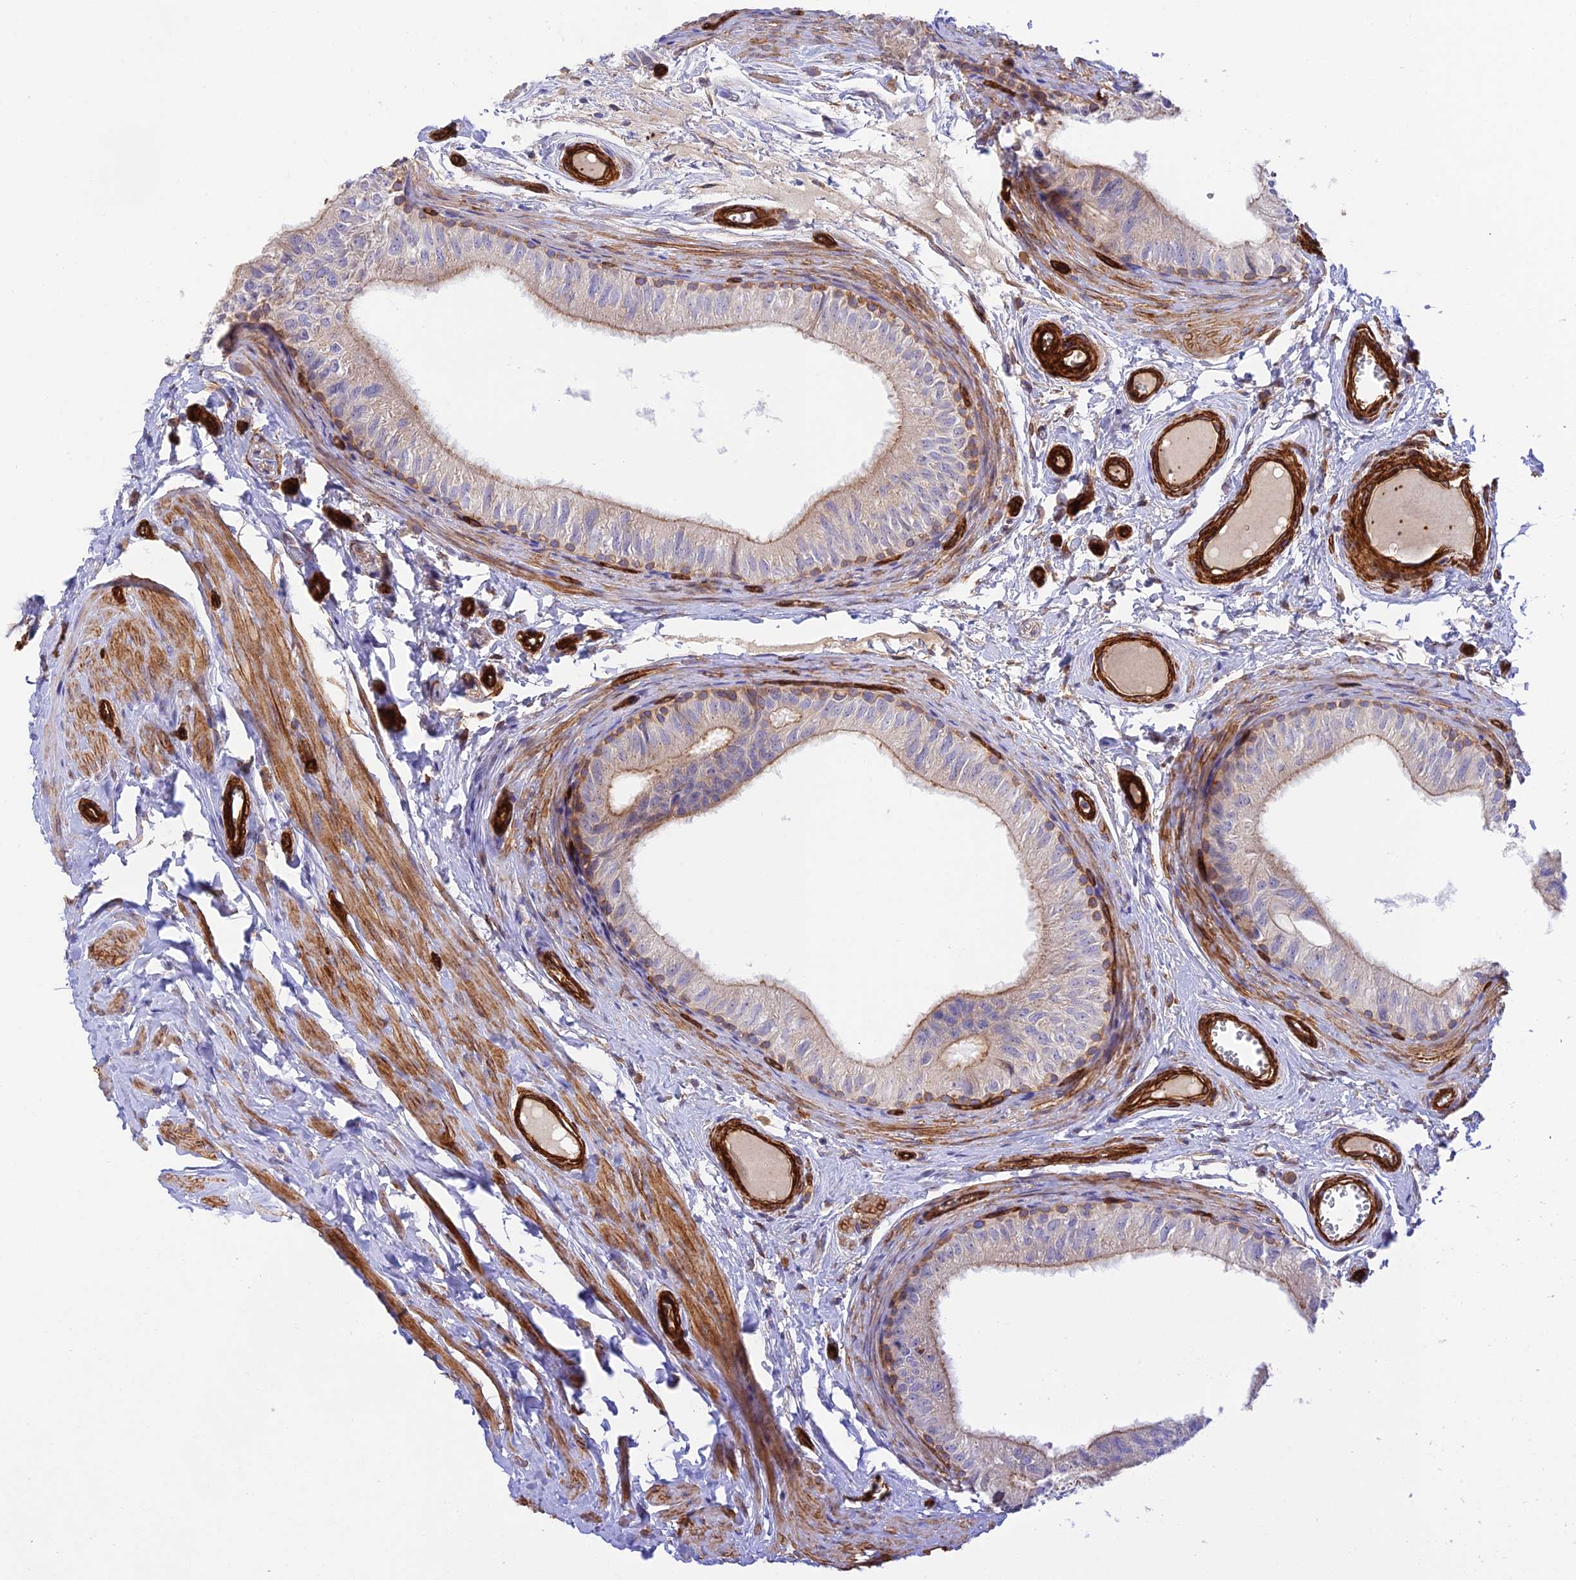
{"staining": {"intensity": "weak", "quantity": "25%-75%", "location": "cytoplasmic/membranous"}, "tissue": "epididymis", "cell_type": "Glandular cells", "image_type": "normal", "snomed": [{"axis": "morphology", "description": "Normal tissue, NOS"}, {"axis": "topography", "description": "Epididymis"}], "caption": "Immunohistochemical staining of normal human epididymis exhibits weak cytoplasmic/membranous protein expression in approximately 25%-75% of glandular cells.", "gene": "MYO9A", "patient": {"sex": "male", "age": 42}}